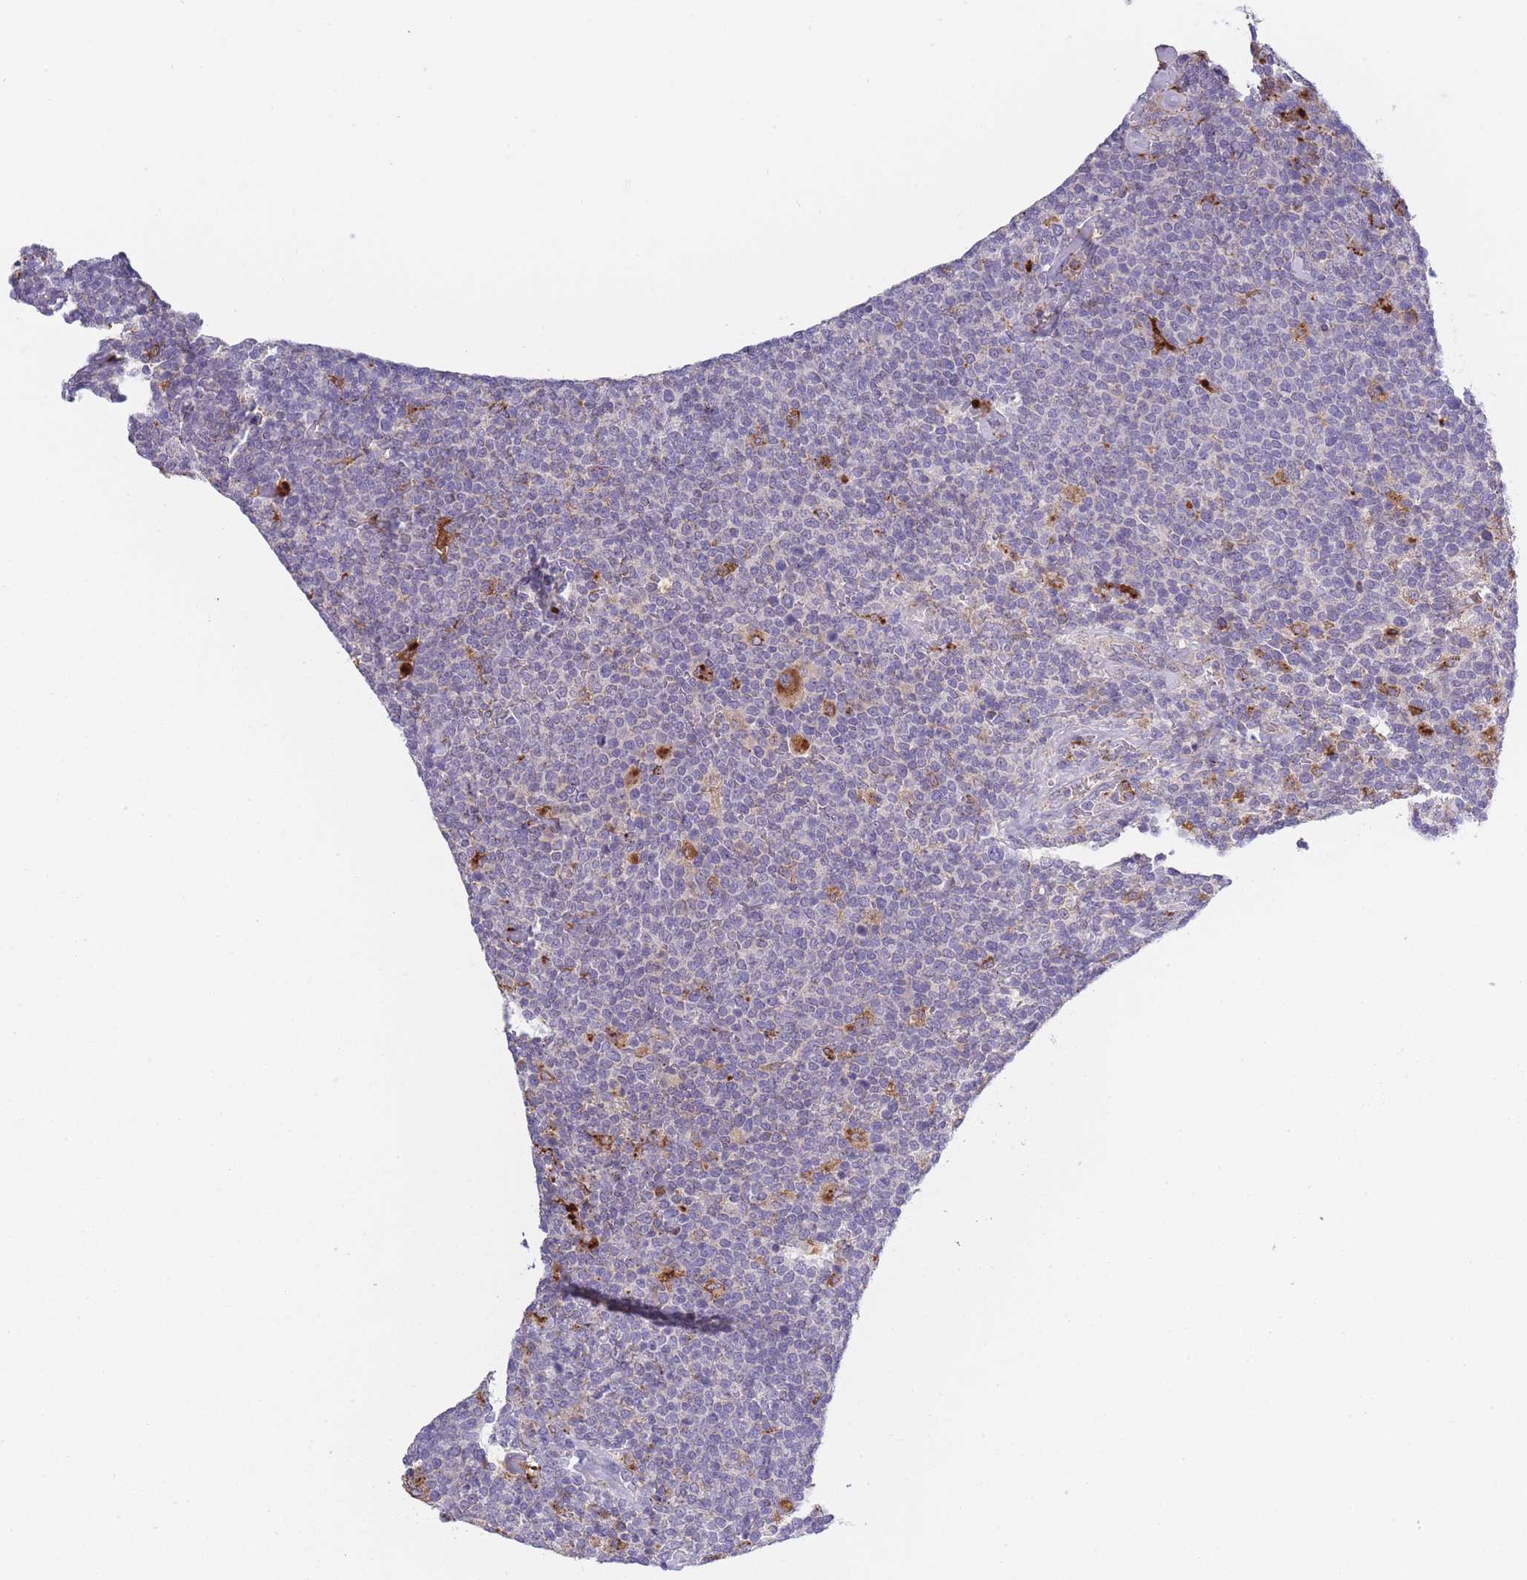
{"staining": {"intensity": "negative", "quantity": "none", "location": "none"}, "tissue": "lymphoma", "cell_type": "Tumor cells", "image_type": "cancer", "snomed": [{"axis": "morphology", "description": "Malignant lymphoma, non-Hodgkin's type, High grade"}, {"axis": "topography", "description": "Lymph node"}], "caption": "Image shows no significant protein expression in tumor cells of lymphoma.", "gene": "TRIM61", "patient": {"sex": "male", "age": 61}}